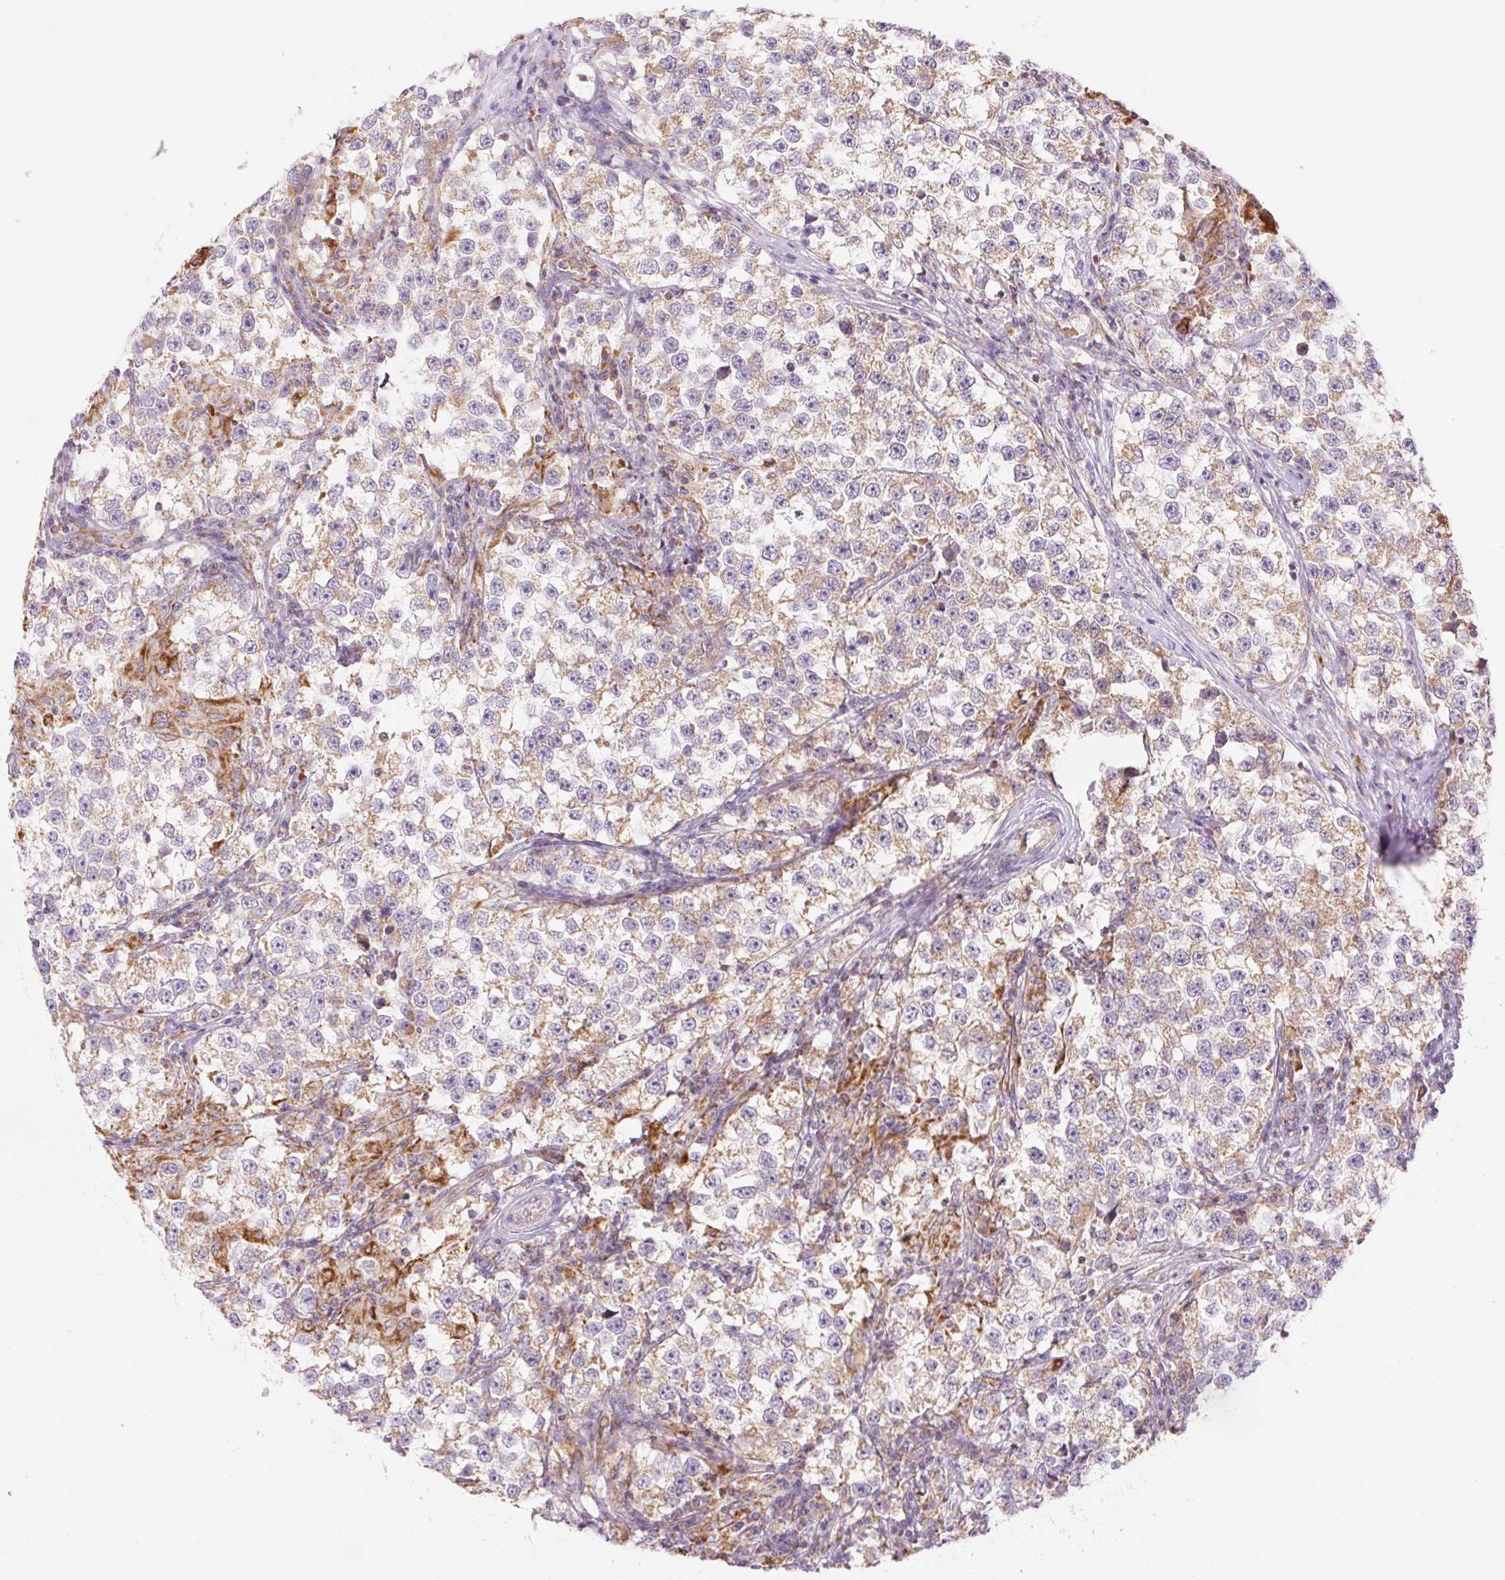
{"staining": {"intensity": "weak", "quantity": "25%-75%", "location": "cytoplasmic/membranous"}, "tissue": "testis cancer", "cell_type": "Tumor cells", "image_type": "cancer", "snomed": [{"axis": "morphology", "description": "Seminoma, NOS"}, {"axis": "topography", "description": "Testis"}], "caption": "This micrograph reveals immunohistochemistry staining of testis cancer (seminoma), with low weak cytoplasmic/membranous staining in approximately 25%-75% of tumor cells.", "gene": "GOSR2", "patient": {"sex": "male", "age": 46}}